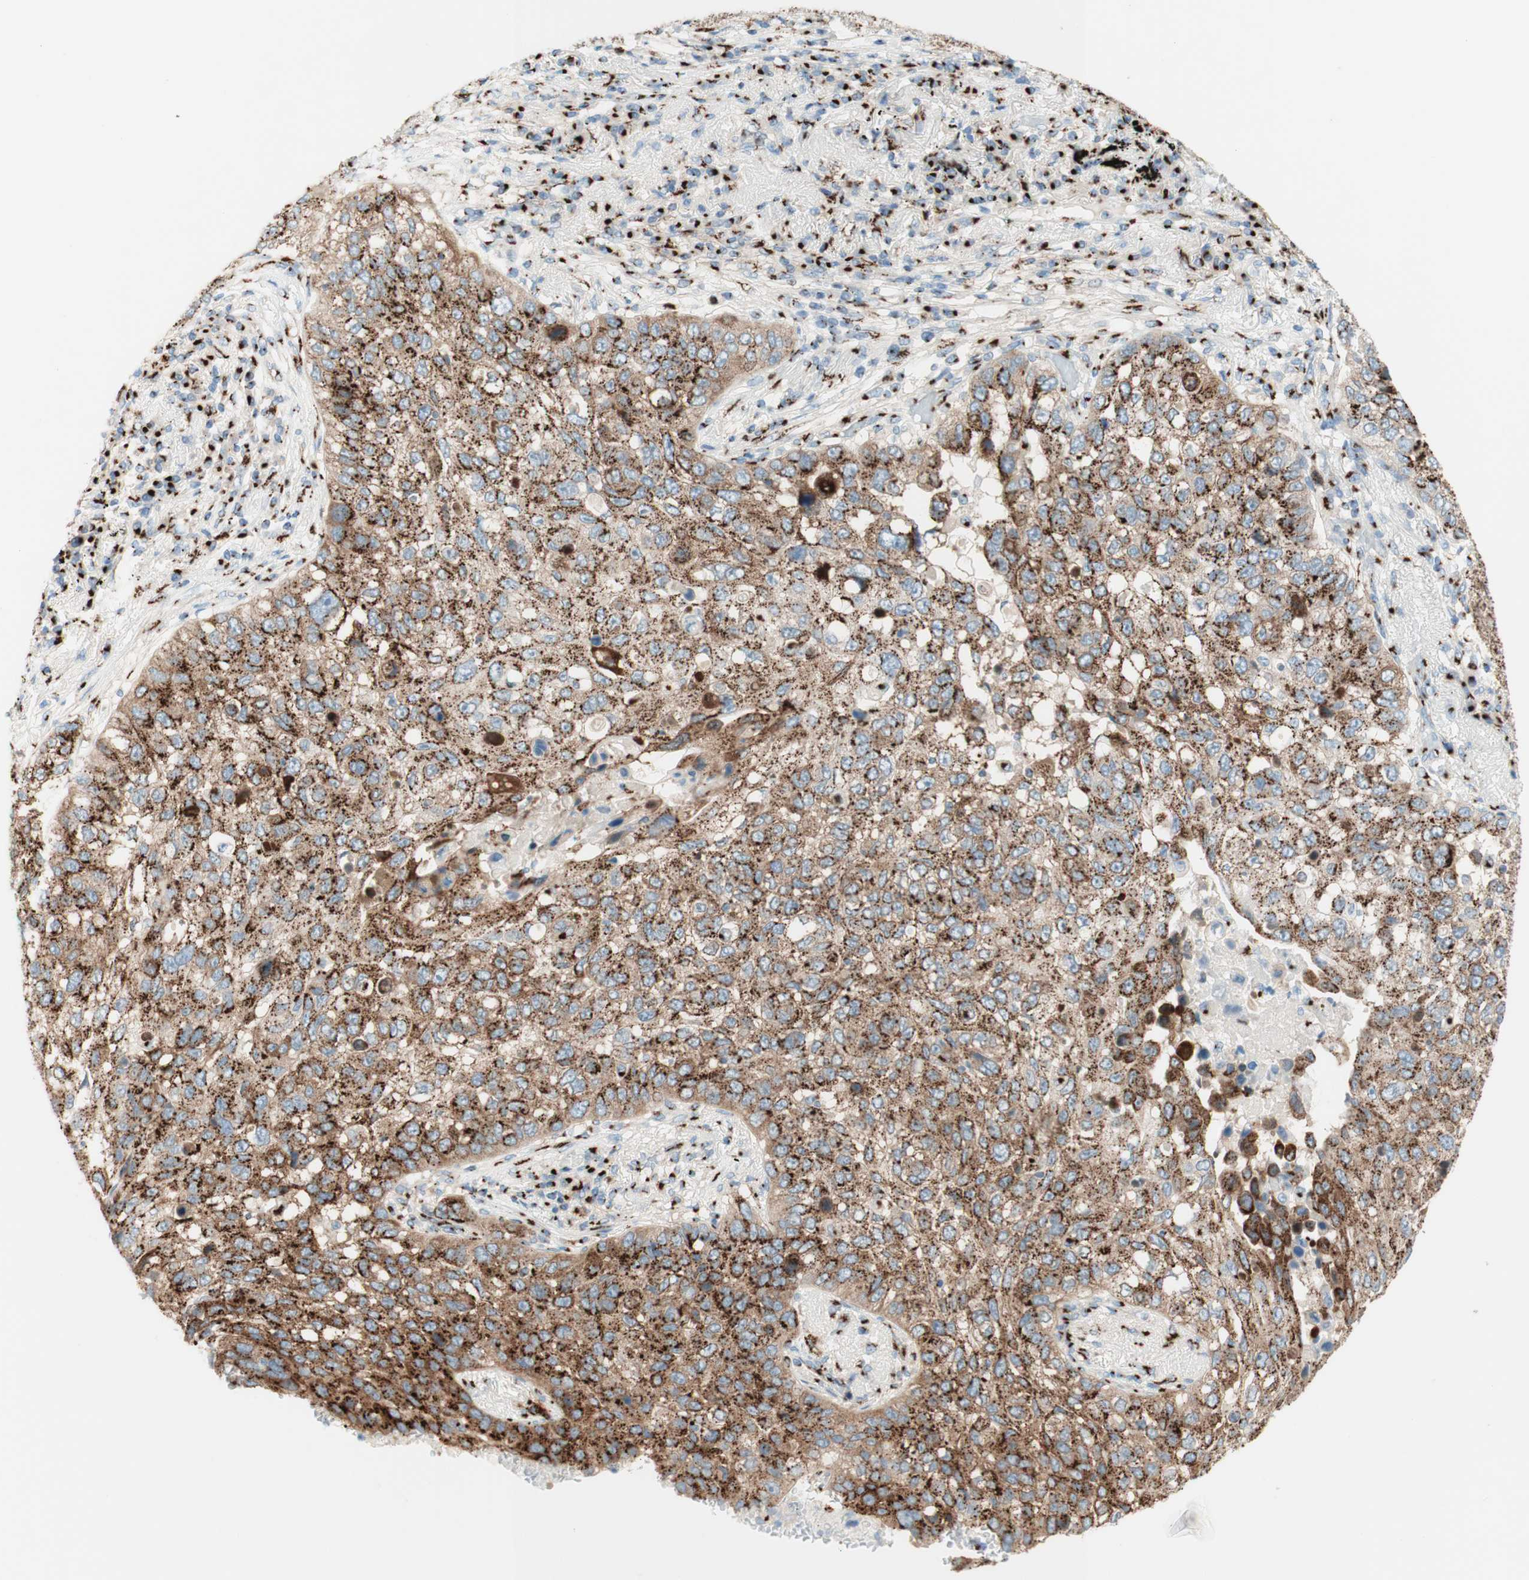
{"staining": {"intensity": "strong", "quantity": ">75%", "location": "cytoplasmic/membranous"}, "tissue": "lung cancer", "cell_type": "Tumor cells", "image_type": "cancer", "snomed": [{"axis": "morphology", "description": "Squamous cell carcinoma, NOS"}, {"axis": "topography", "description": "Lung"}], "caption": "Immunohistochemical staining of human squamous cell carcinoma (lung) displays strong cytoplasmic/membranous protein positivity in about >75% of tumor cells.", "gene": "GOLGB1", "patient": {"sex": "male", "age": 57}}